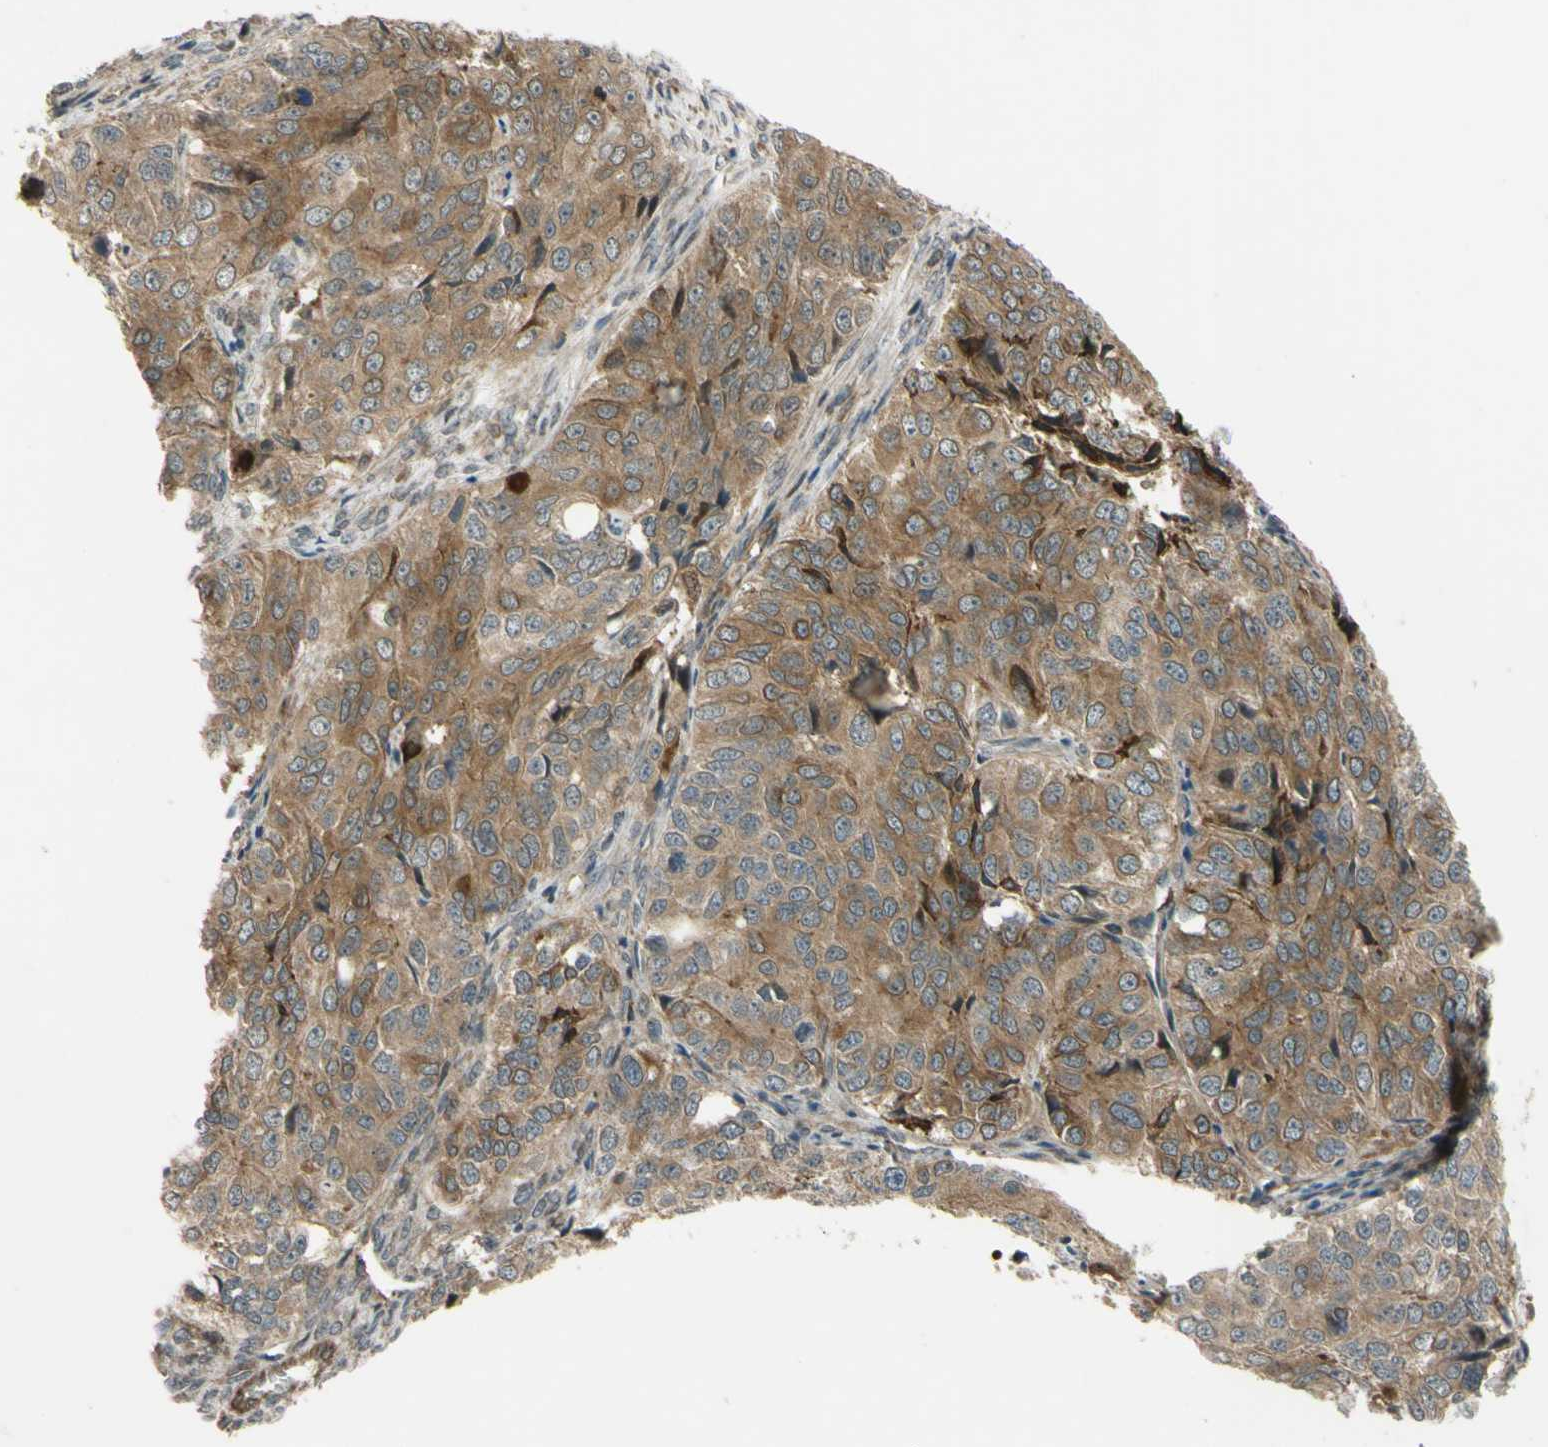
{"staining": {"intensity": "moderate", "quantity": ">75%", "location": "cytoplasmic/membranous"}, "tissue": "ovarian cancer", "cell_type": "Tumor cells", "image_type": "cancer", "snomed": [{"axis": "morphology", "description": "Carcinoma, endometroid"}, {"axis": "topography", "description": "Ovary"}], "caption": "A high-resolution image shows immunohistochemistry (IHC) staining of ovarian cancer, which shows moderate cytoplasmic/membranous expression in about >75% of tumor cells.", "gene": "FLII", "patient": {"sex": "female", "age": 51}}